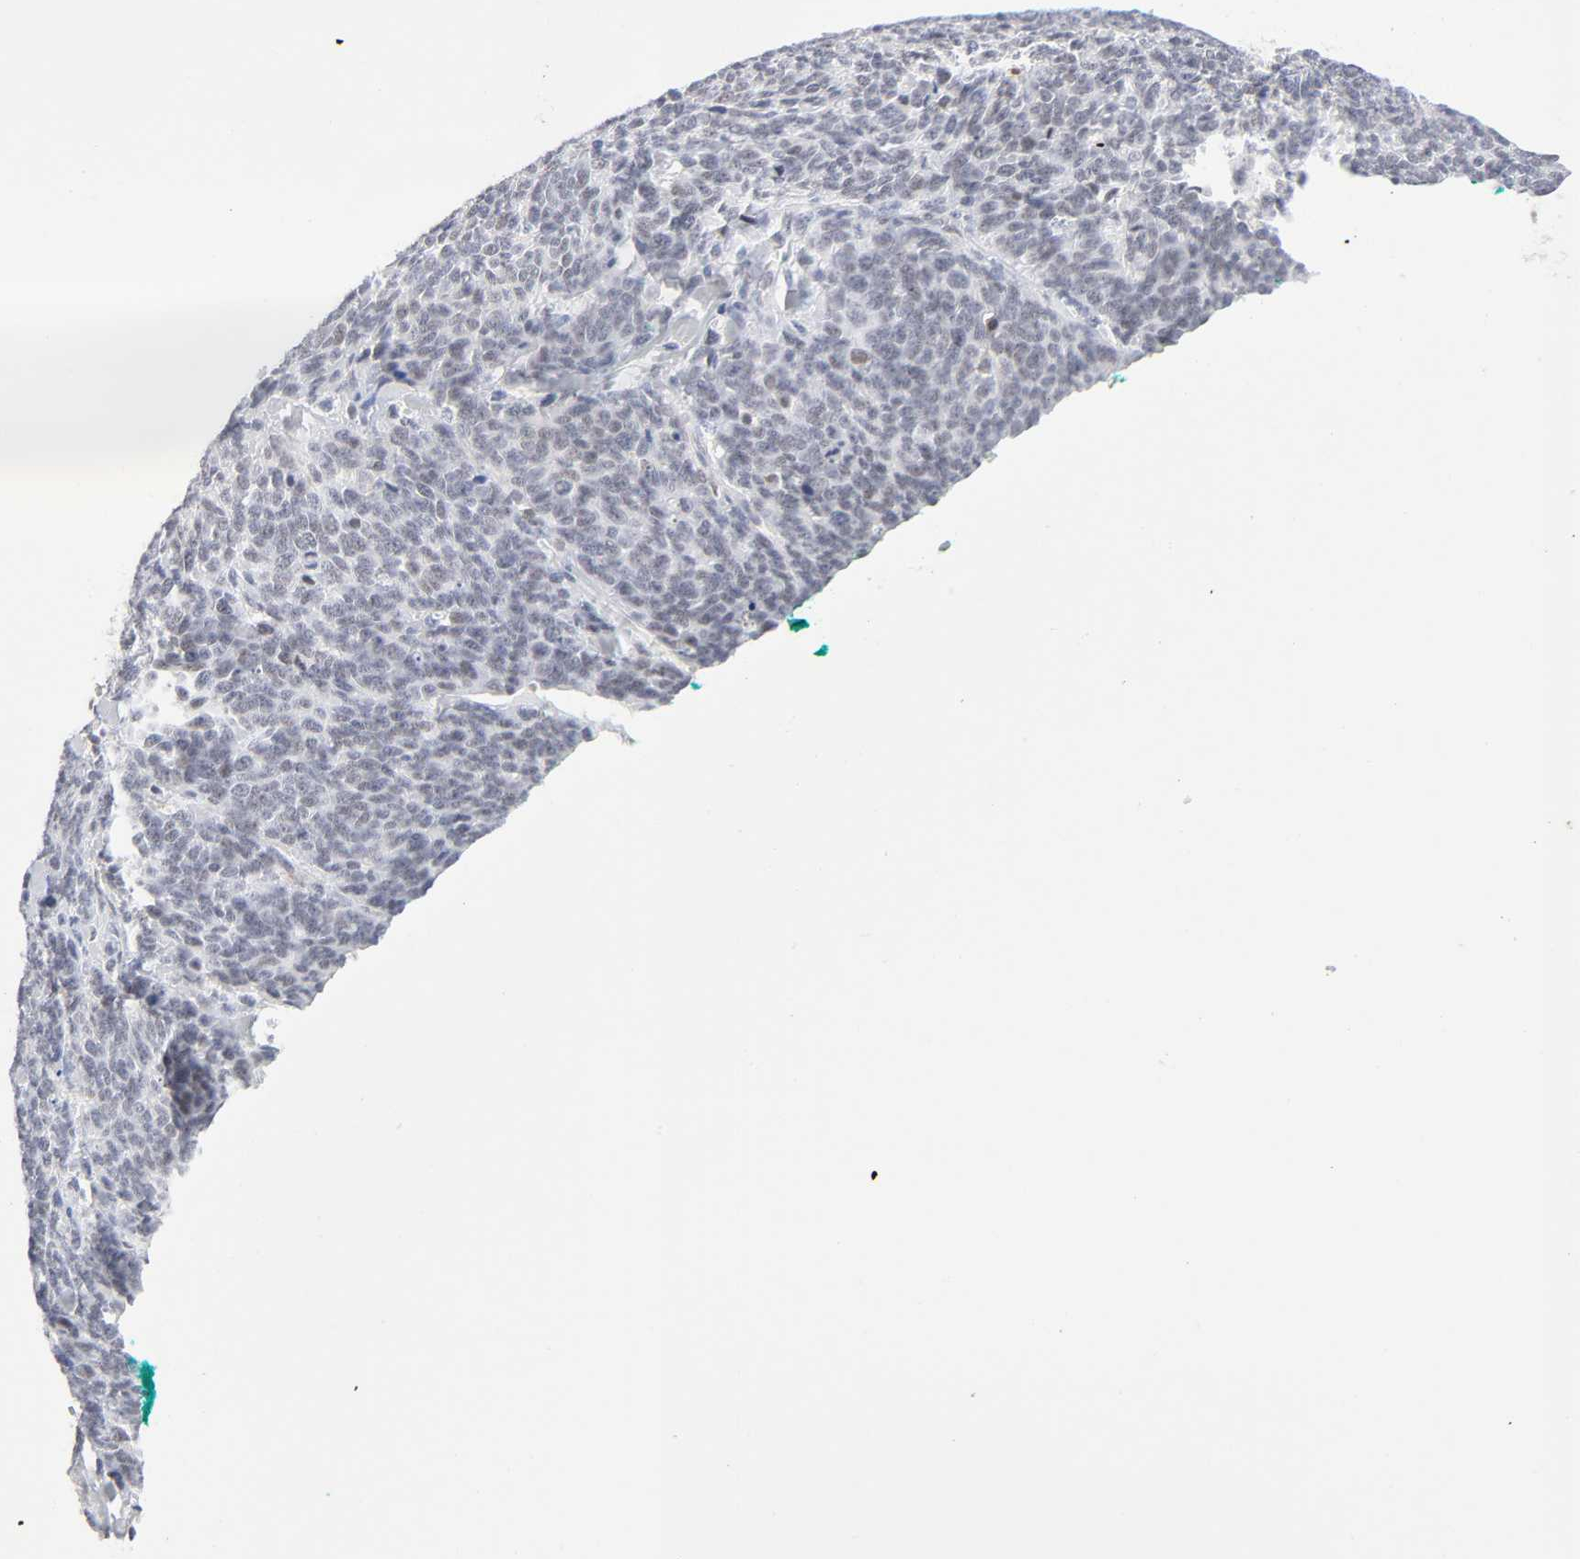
{"staining": {"intensity": "weak", "quantity": ">75%", "location": "nuclear"}, "tissue": "lung cancer", "cell_type": "Tumor cells", "image_type": "cancer", "snomed": [{"axis": "morphology", "description": "Neoplasm, malignant, NOS"}, {"axis": "topography", "description": "Lung"}], "caption": "There is low levels of weak nuclear positivity in tumor cells of malignant neoplasm (lung), as demonstrated by immunohistochemical staining (brown color).", "gene": "NFIC", "patient": {"sex": "female", "age": 58}}